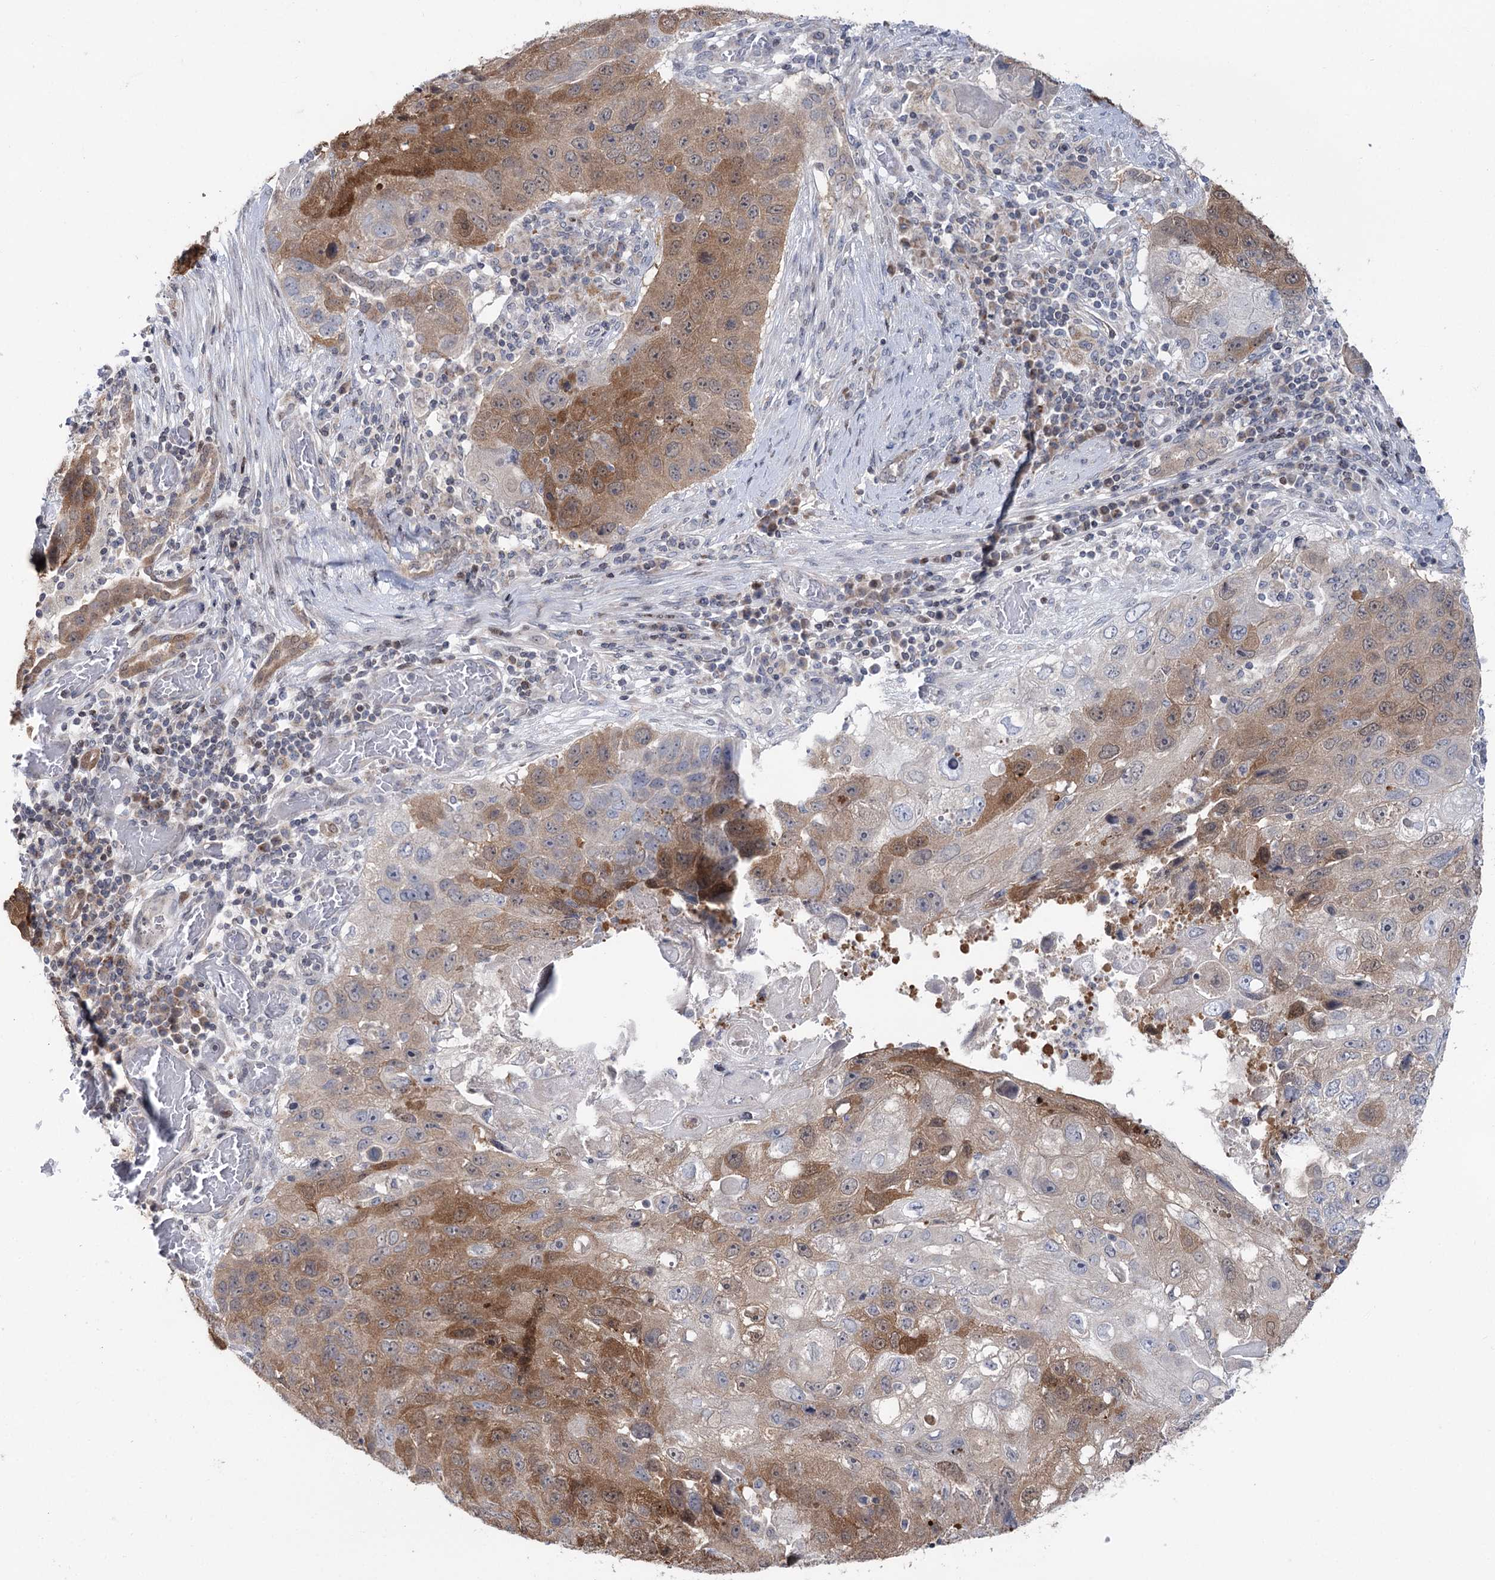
{"staining": {"intensity": "moderate", "quantity": ">75%", "location": "cytoplasmic/membranous"}, "tissue": "lung cancer", "cell_type": "Tumor cells", "image_type": "cancer", "snomed": [{"axis": "morphology", "description": "Squamous cell carcinoma, NOS"}, {"axis": "topography", "description": "Lung"}], "caption": "Immunohistochemical staining of squamous cell carcinoma (lung) exhibits moderate cytoplasmic/membranous protein staining in approximately >75% of tumor cells.", "gene": "PTGR1", "patient": {"sex": "male", "age": 61}}